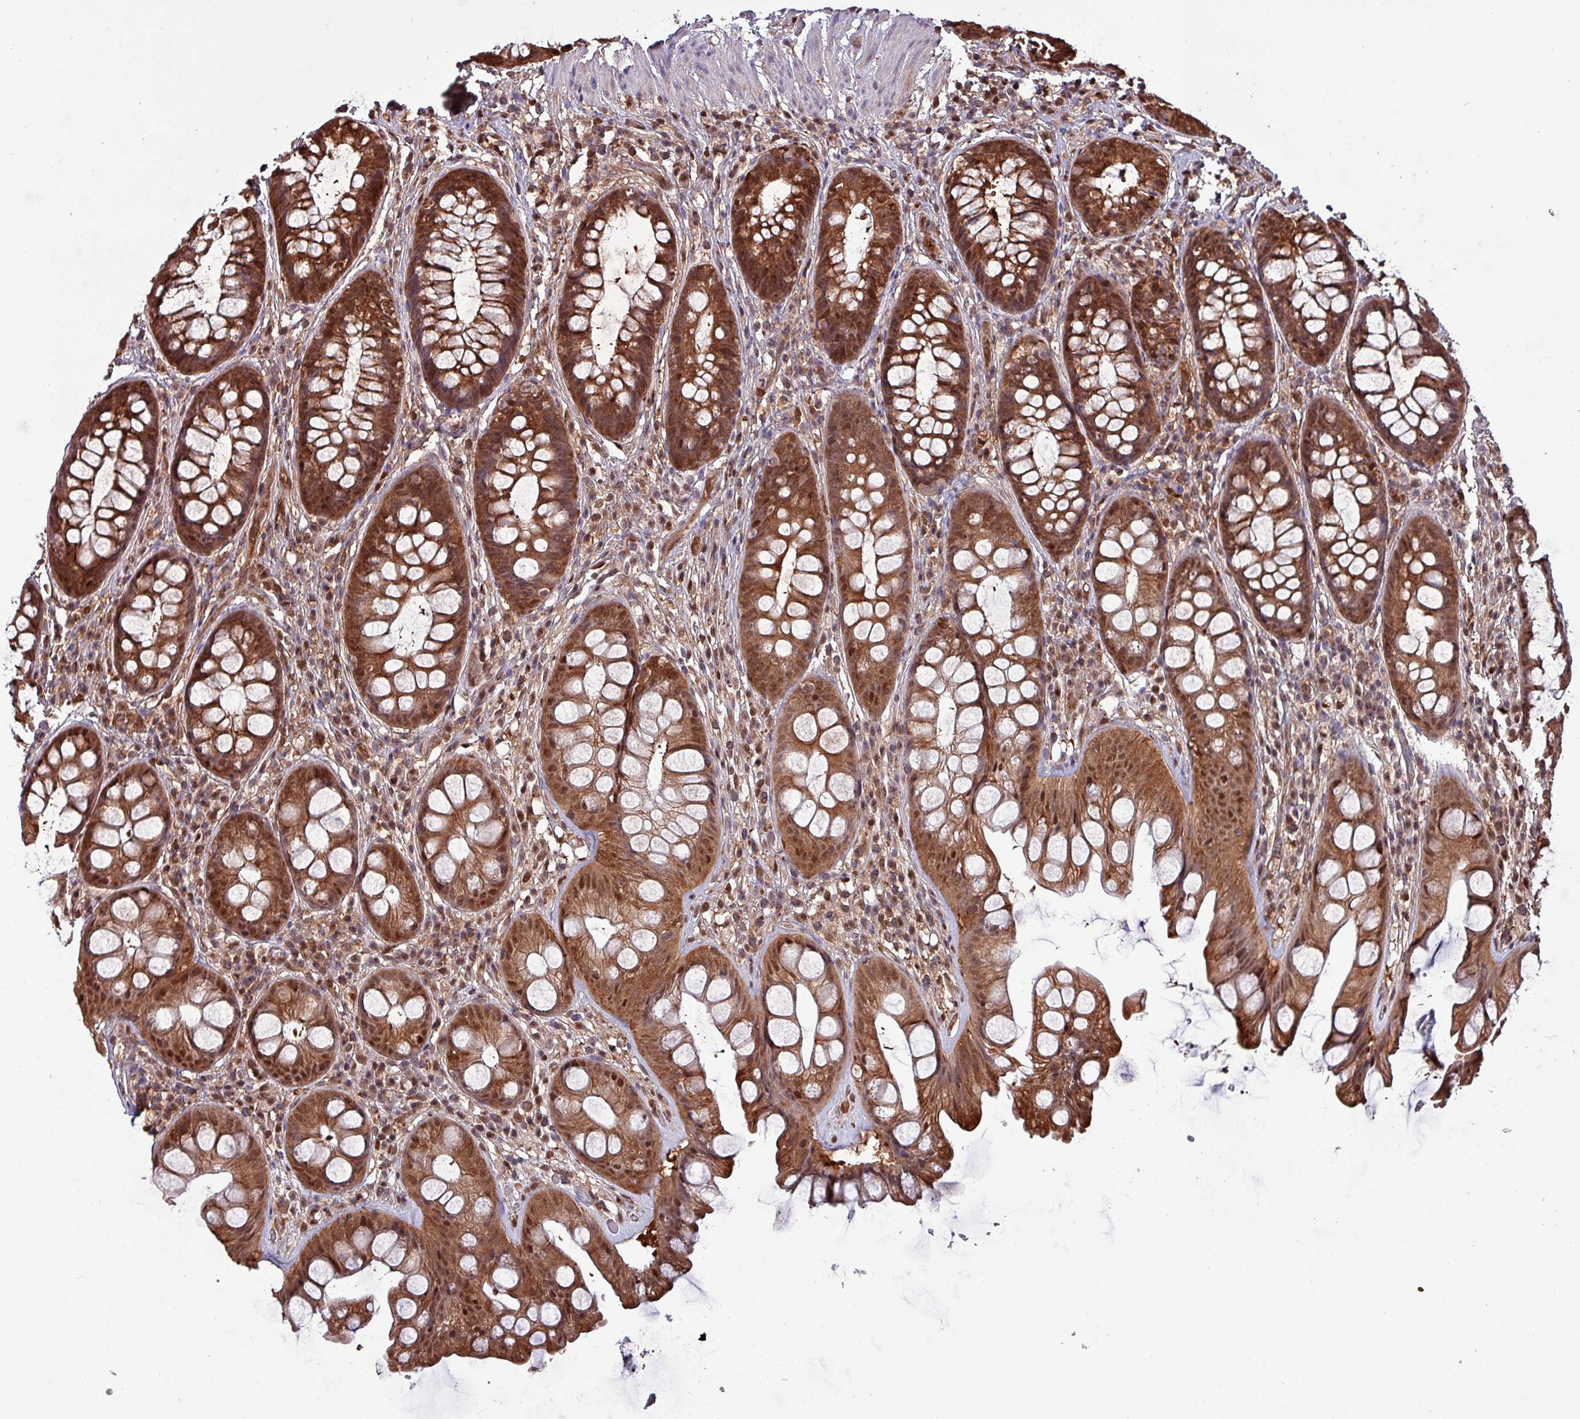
{"staining": {"intensity": "strong", "quantity": ">75%", "location": "cytoplasmic/membranous,nuclear"}, "tissue": "rectum", "cell_type": "Glandular cells", "image_type": "normal", "snomed": [{"axis": "morphology", "description": "Normal tissue, NOS"}, {"axis": "topography", "description": "Rectum"}], "caption": "A brown stain labels strong cytoplasmic/membranous,nuclear positivity of a protein in glandular cells of benign human rectum.", "gene": "PSMB8", "patient": {"sex": "male", "age": 74}}